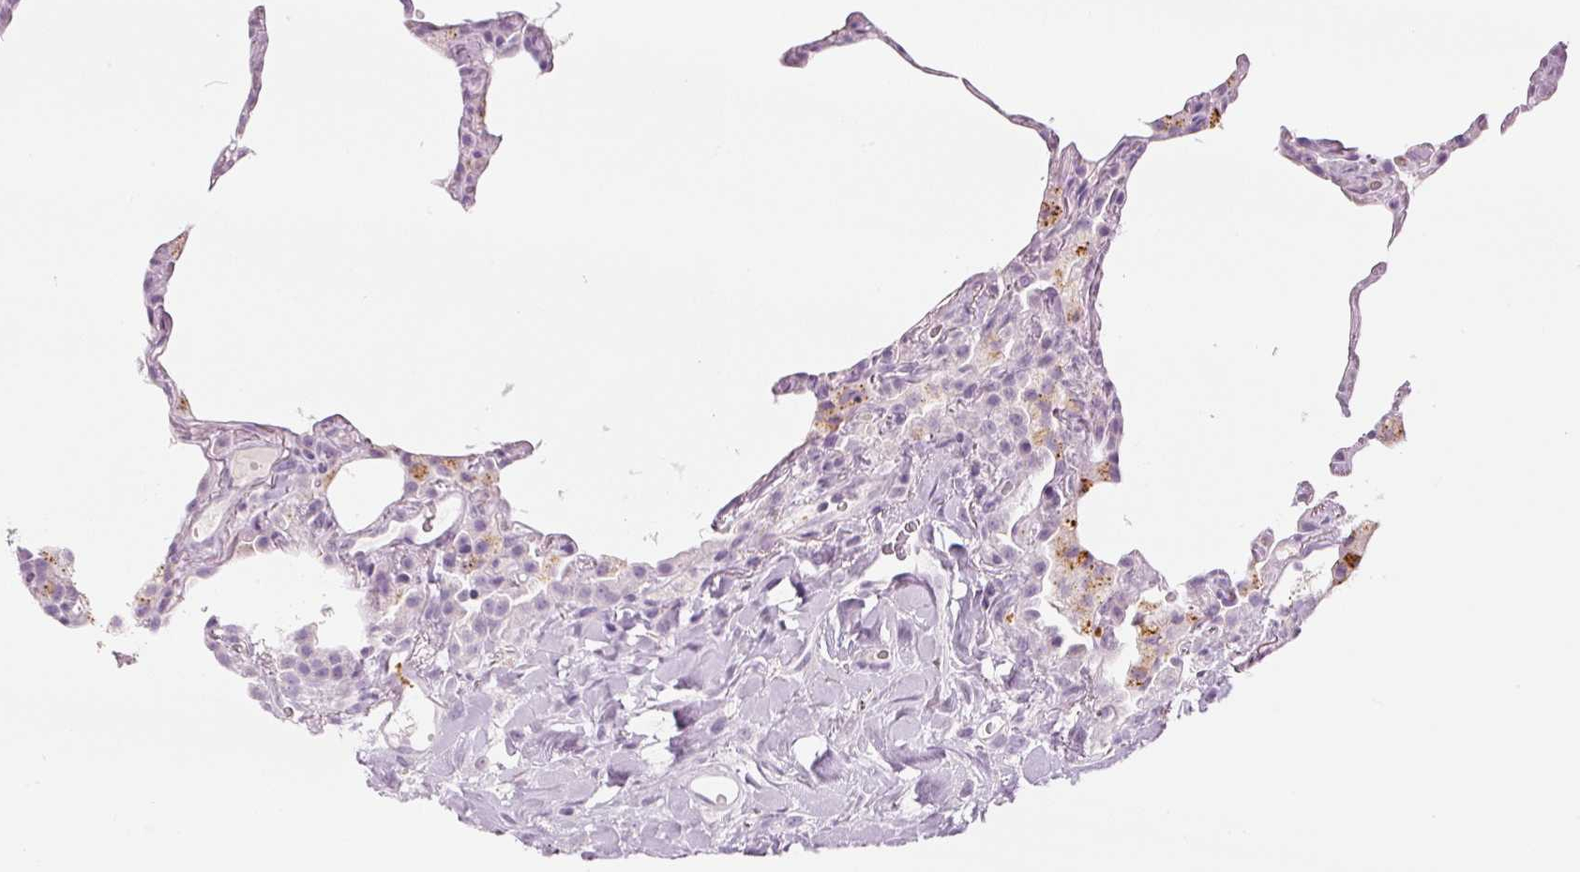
{"staining": {"intensity": "negative", "quantity": "none", "location": "none"}, "tissue": "lung", "cell_type": "Alveolar cells", "image_type": "normal", "snomed": [{"axis": "morphology", "description": "Normal tissue, NOS"}, {"axis": "topography", "description": "Lung"}], "caption": "This is a photomicrograph of IHC staining of benign lung, which shows no staining in alveolar cells.", "gene": "LECT2", "patient": {"sex": "female", "age": 57}}